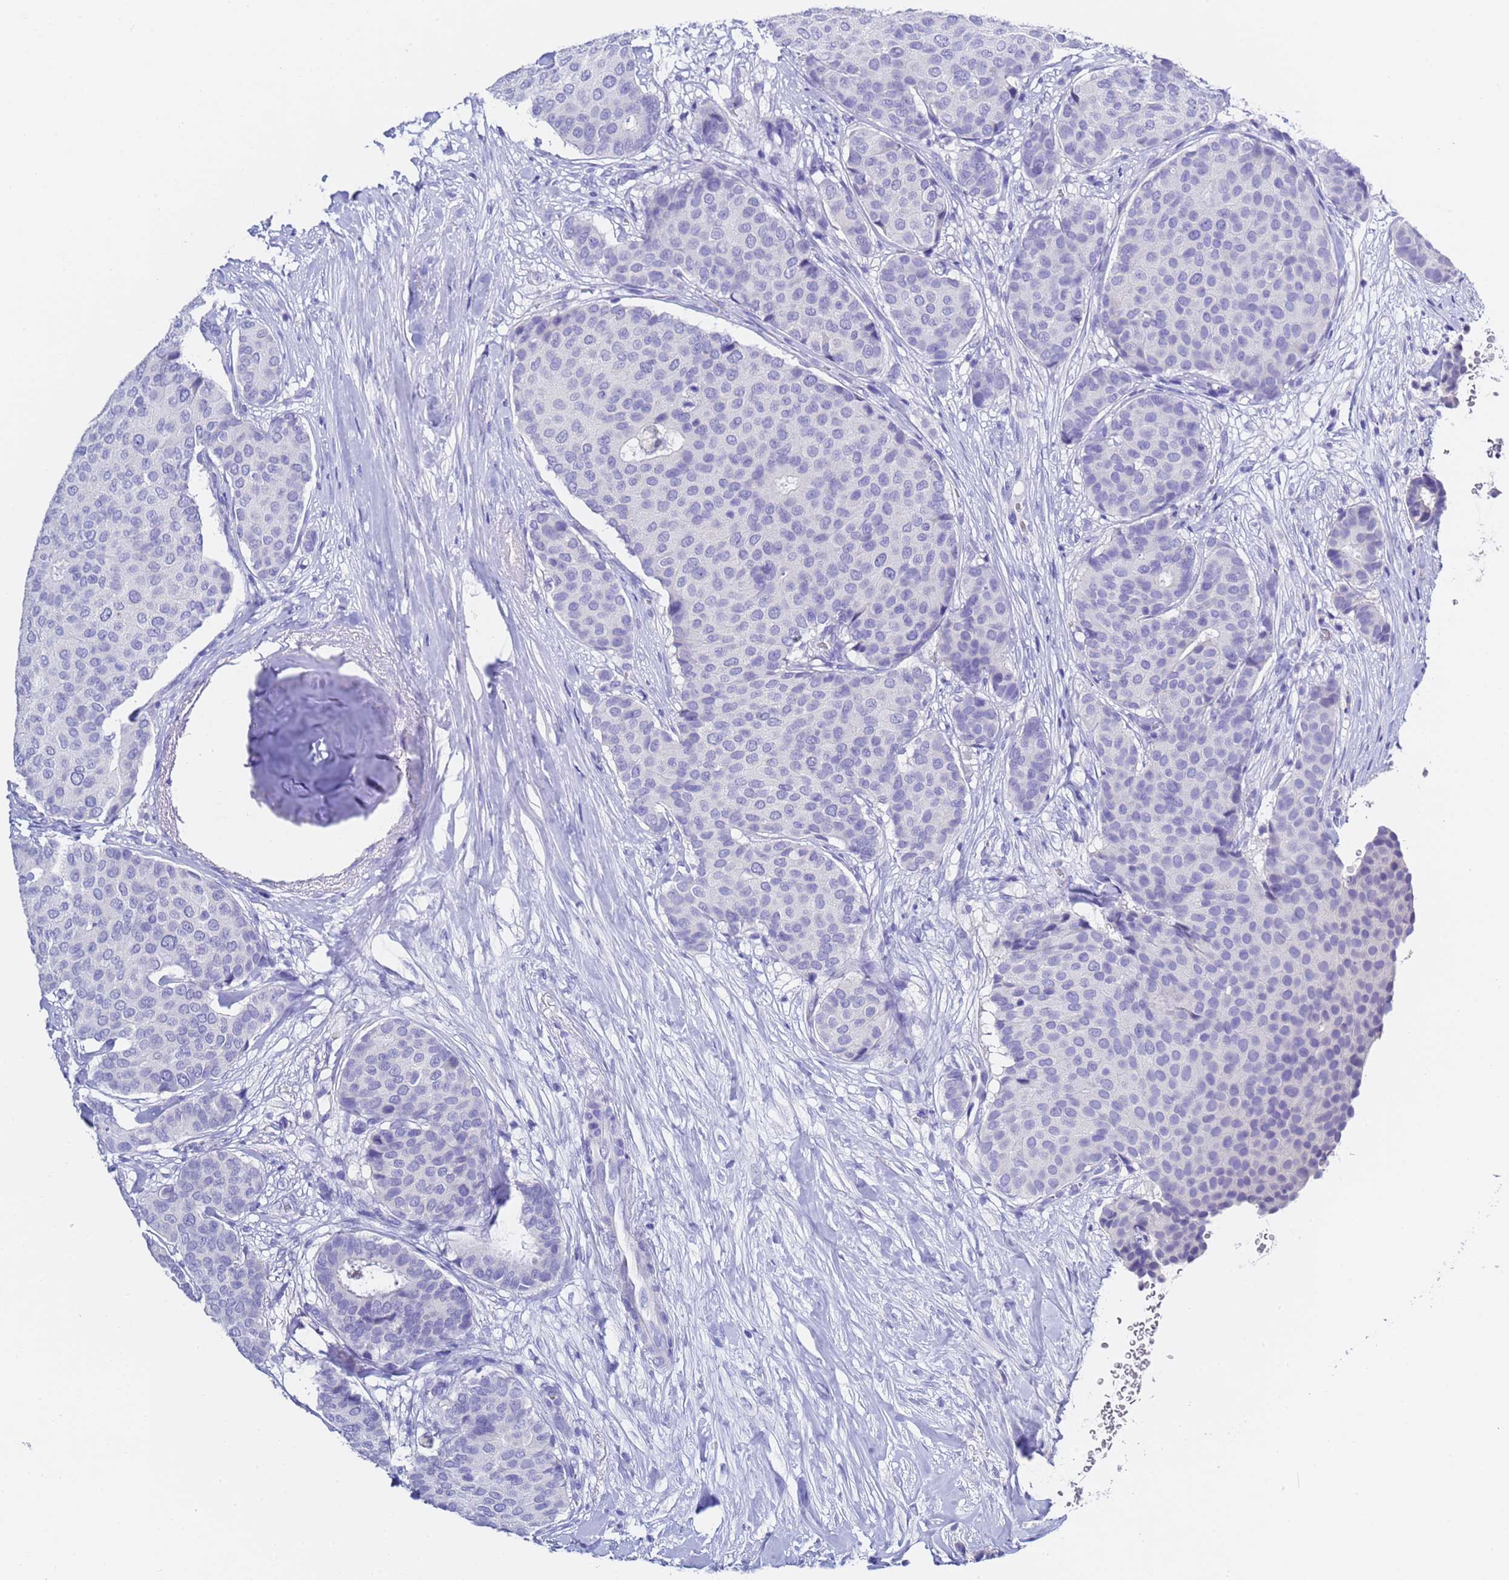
{"staining": {"intensity": "negative", "quantity": "none", "location": "none"}, "tissue": "breast cancer", "cell_type": "Tumor cells", "image_type": "cancer", "snomed": [{"axis": "morphology", "description": "Duct carcinoma"}, {"axis": "topography", "description": "Breast"}], "caption": "This micrograph is of breast cancer (invasive ductal carcinoma) stained with IHC to label a protein in brown with the nuclei are counter-stained blue. There is no expression in tumor cells. (Stains: DAB (3,3'-diaminobenzidine) immunohistochemistry (IHC) with hematoxylin counter stain, Microscopy: brightfield microscopy at high magnification).", "gene": "GABRA1", "patient": {"sex": "female", "age": 75}}